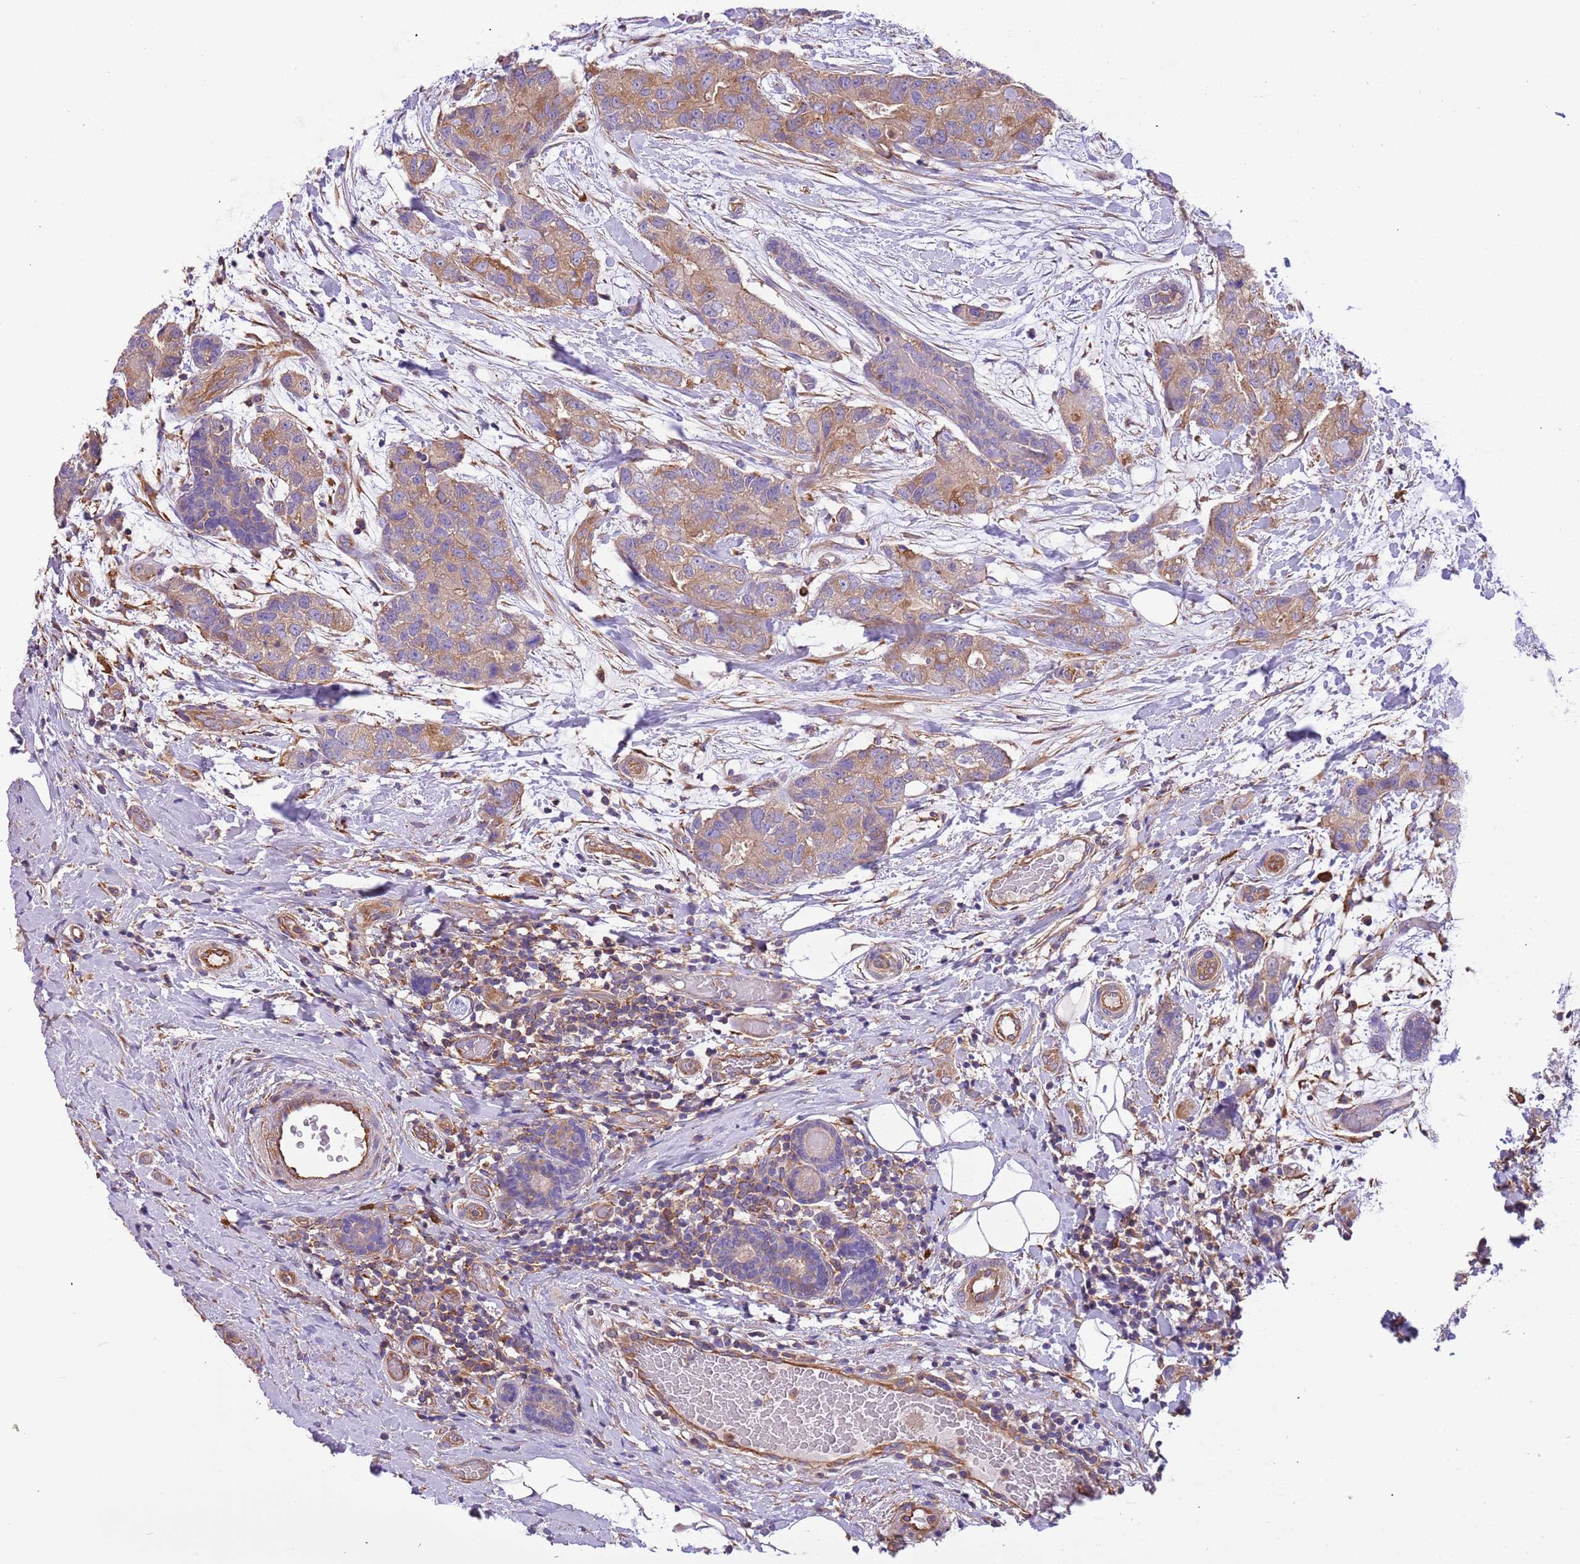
{"staining": {"intensity": "moderate", "quantity": ">75%", "location": "cytoplasmic/membranous"}, "tissue": "breast cancer", "cell_type": "Tumor cells", "image_type": "cancer", "snomed": [{"axis": "morphology", "description": "Duct carcinoma"}, {"axis": "topography", "description": "Breast"}], "caption": "Breast cancer stained with IHC exhibits moderate cytoplasmic/membranous staining in approximately >75% of tumor cells. (DAB = brown stain, brightfield microscopy at high magnification).", "gene": "NAALADL1", "patient": {"sex": "female", "age": 62}}